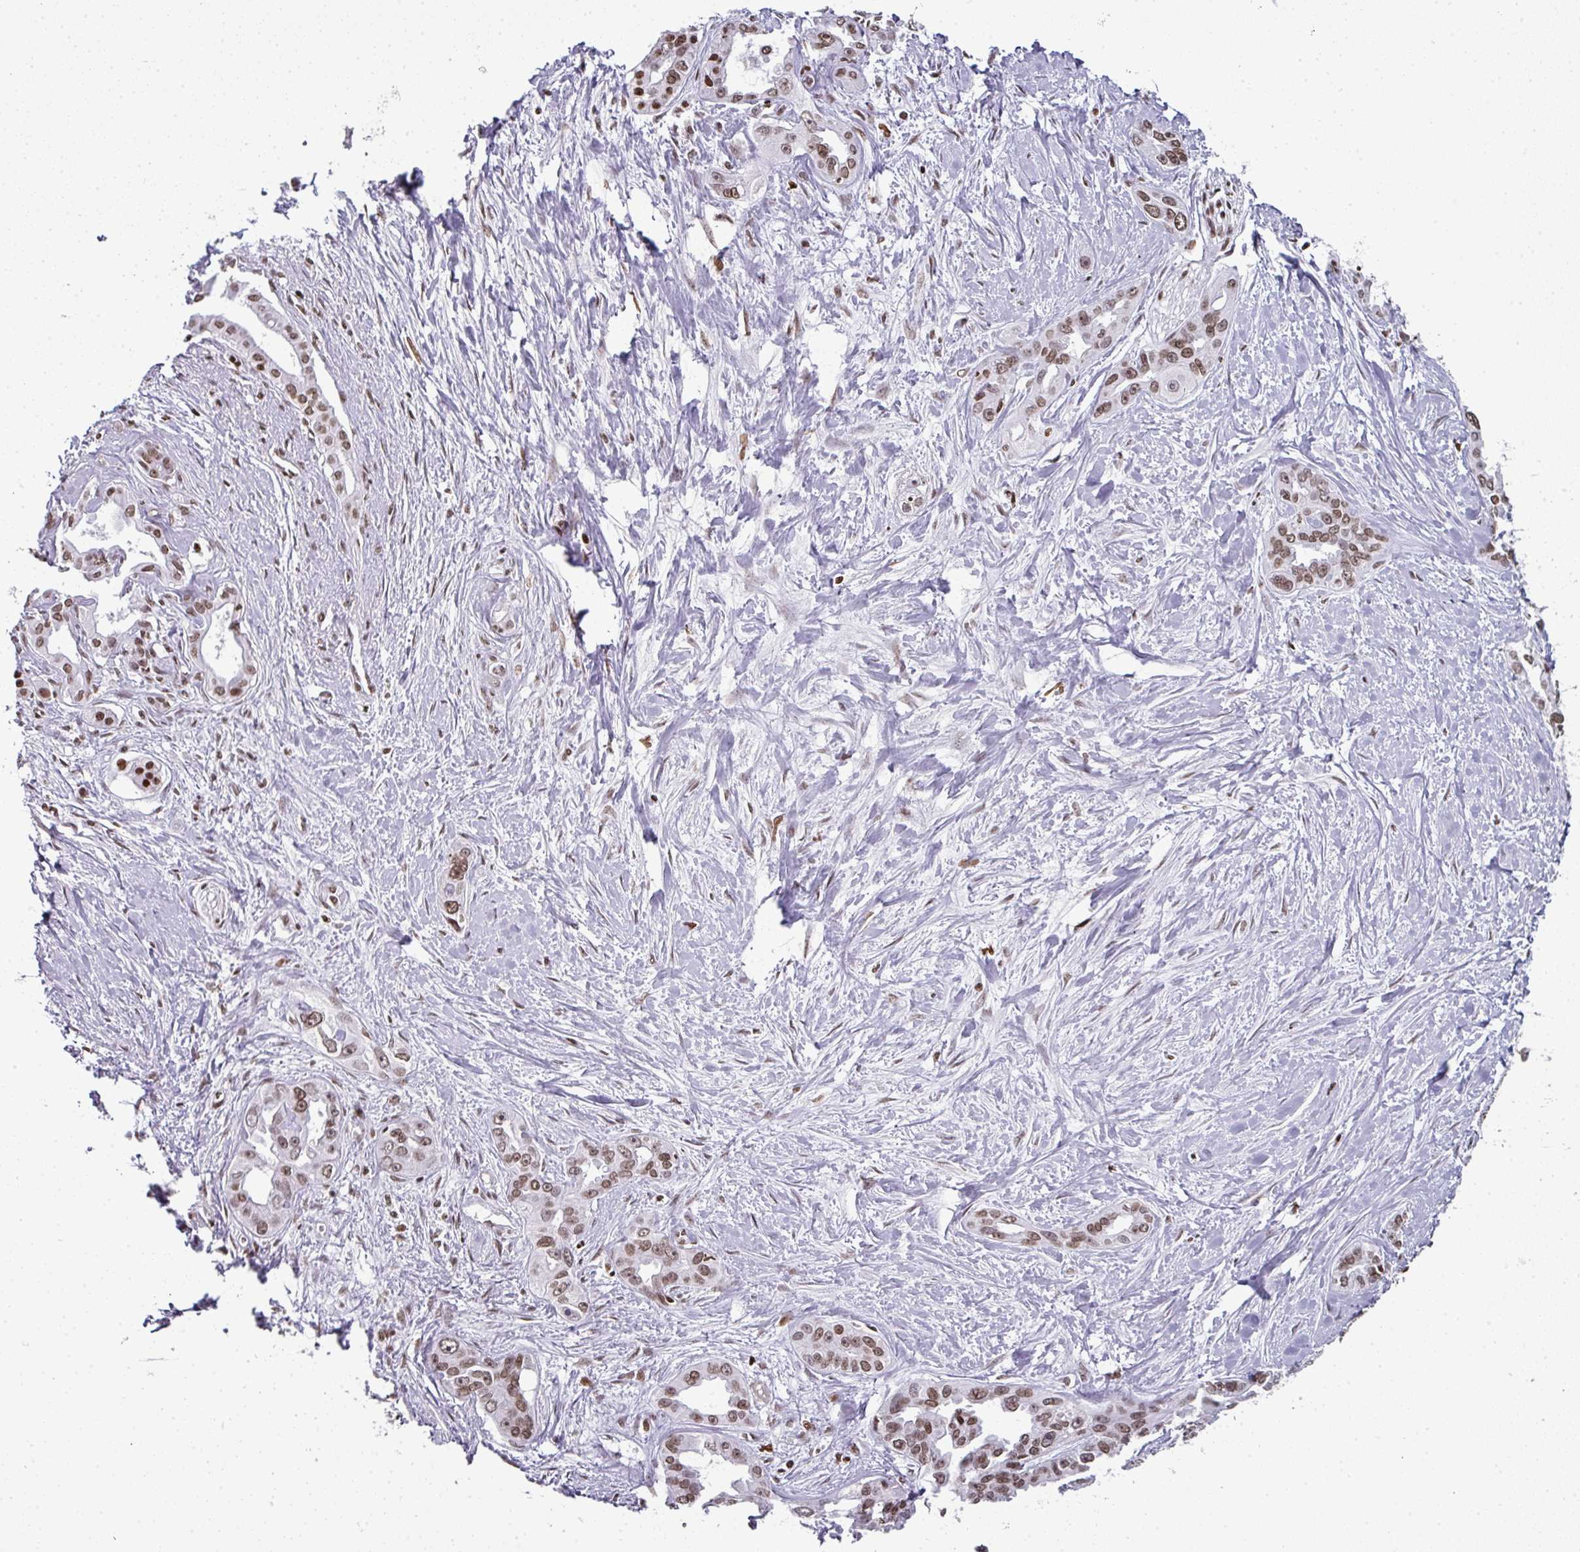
{"staining": {"intensity": "moderate", "quantity": ">75%", "location": "nuclear"}, "tissue": "pancreatic cancer", "cell_type": "Tumor cells", "image_type": "cancer", "snomed": [{"axis": "morphology", "description": "Adenocarcinoma, NOS"}, {"axis": "topography", "description": "Pancreas"}], "caption": "The image demonstrates immunohistochemical staining of pancreatic adenocarcinoma. There is moderate nuclear staining is present in approximately >75% of tumor cells.", "gene": "RASL11A", "patient": {"sex": "female", "age": 50}}